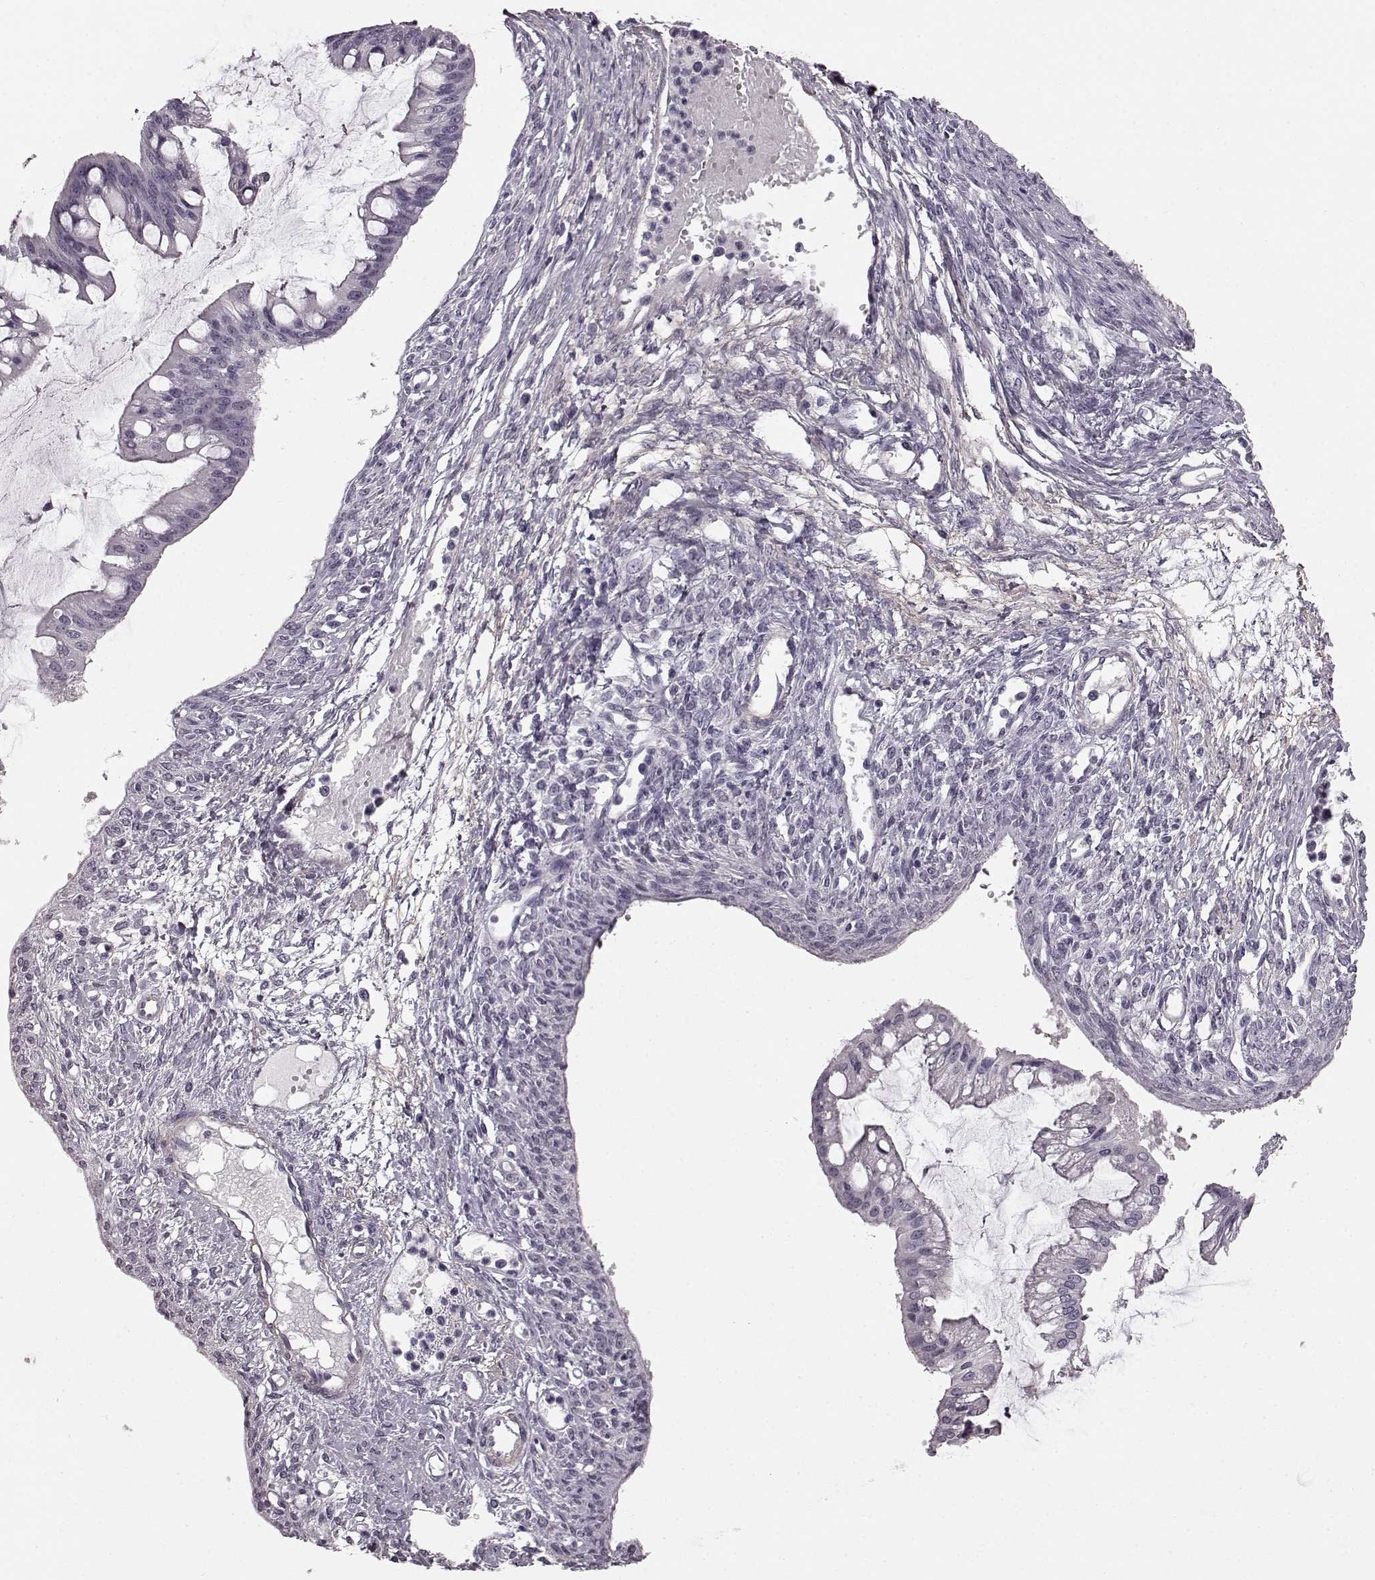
{"staining": {"intensity": "negative", "quantity": "none", "location": "none"}, "tissue": "ovarian cancer", "cell_type": "Tumor cells", "image_type": "cancer", "snomed": [{"axis": "morphology", "description": "Cystadenocarcinoma, mucinous, NOS"}, {"axis": "topography", "description": "Ovary"}], "caption": "Image shows no protein positivity in tumor cells of ovarian cancer (mucinous cystadenocarcinoma) tissue.", "gene": "SLCO3A1", "patient": {"sex": "female", "age": 73}}